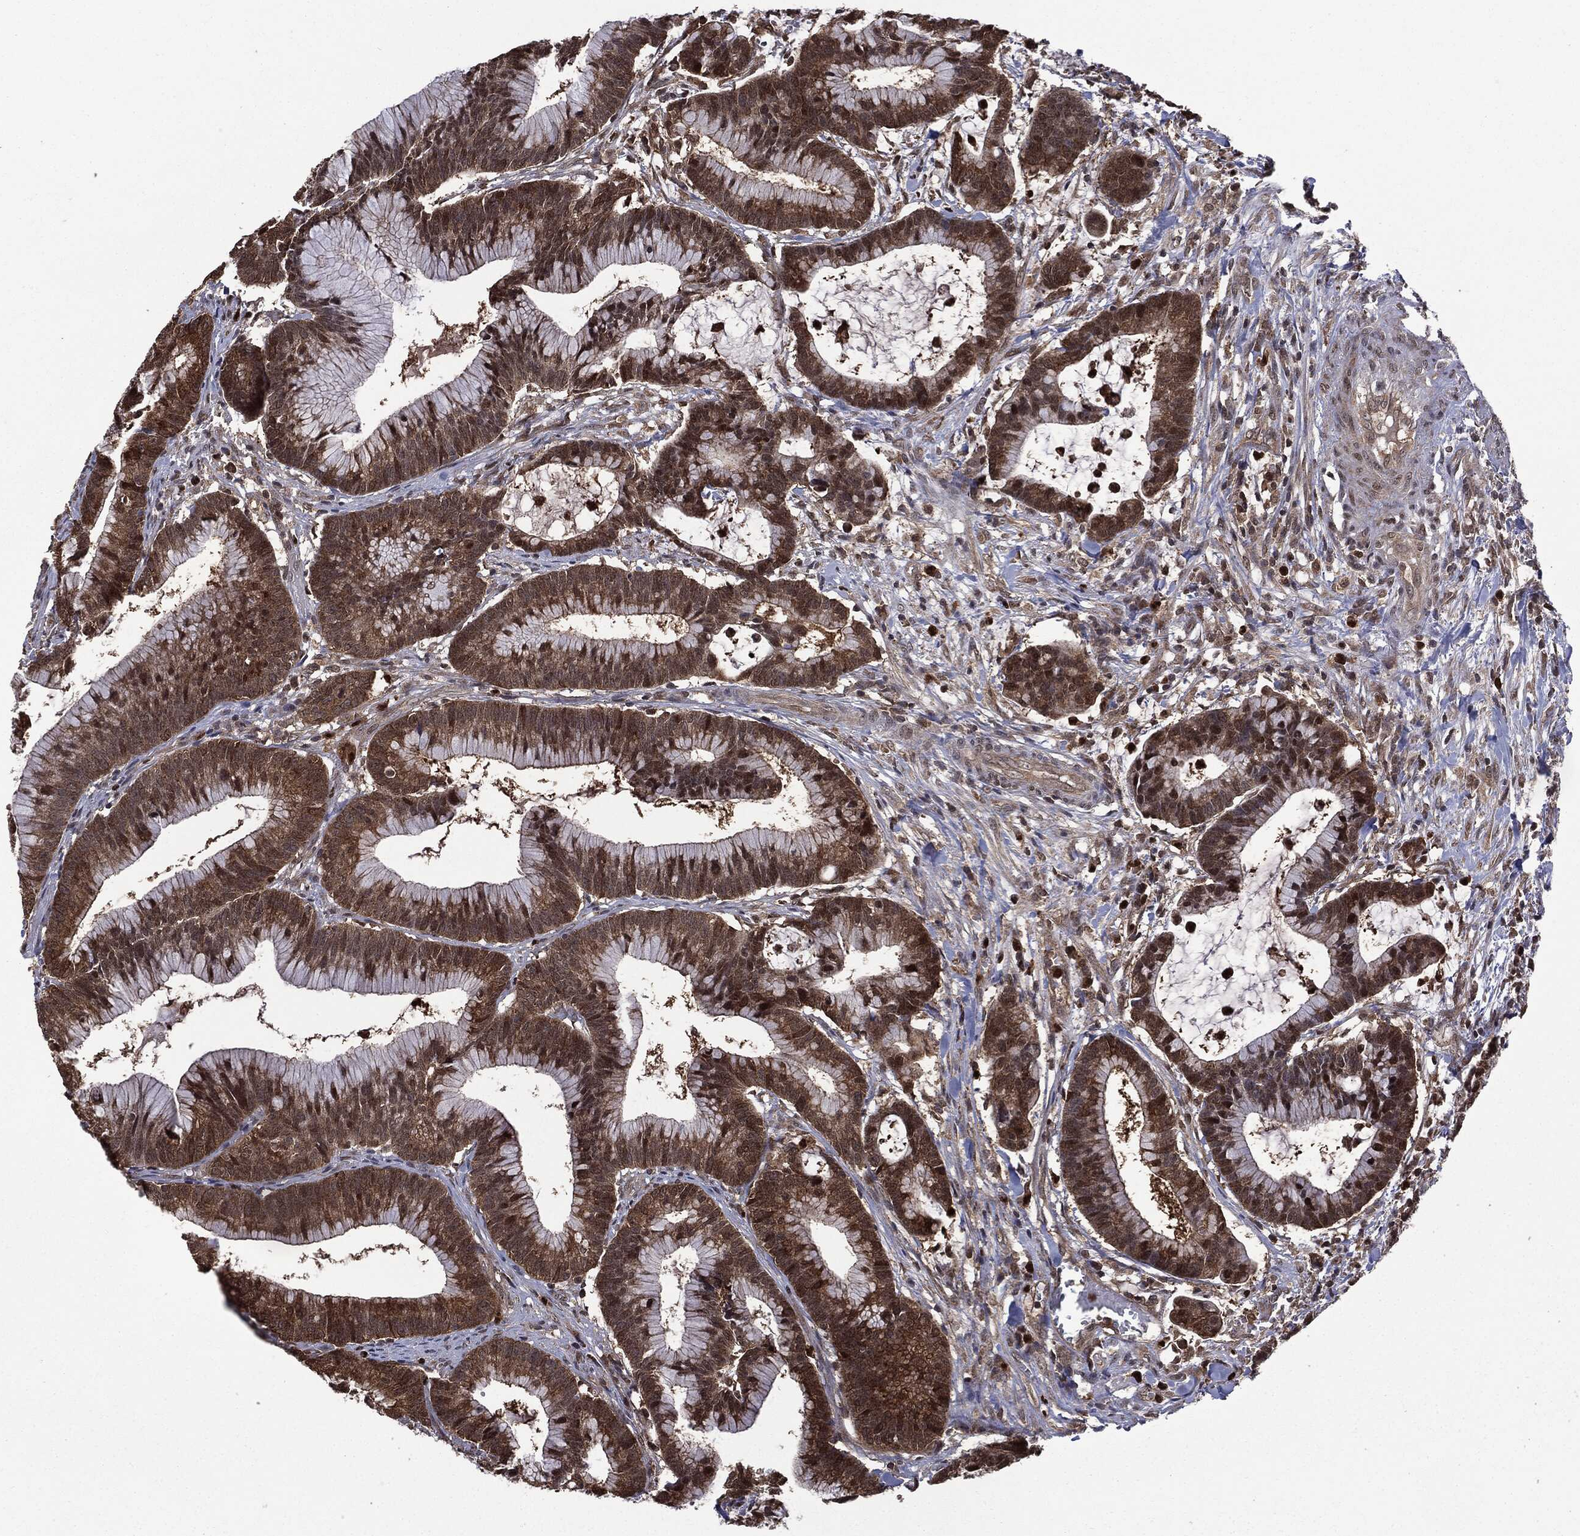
{"staining": {"intensity": "strong", "quantity": ">75%", "location": "cytoplasmic/membranous"}, "tissue": "colorectal cancer", "cell_type": "Tumor cells", "image_type": "cancer", "snomed": [{"axis": "morphology", "description": "Adenocarcinoma, NOS"}, {"axis": "topography", "description": "Colon"}], "caption": "This photomicrograph displays immunohistochemistry (IHC) staining of human colorectal cancer (adenocarcinoma), with high strong cytoplasmic/membranous positivity in about >75% of tumor cells.", "gene": "GPI", "patient": {"sex": "female", "age": 78}}